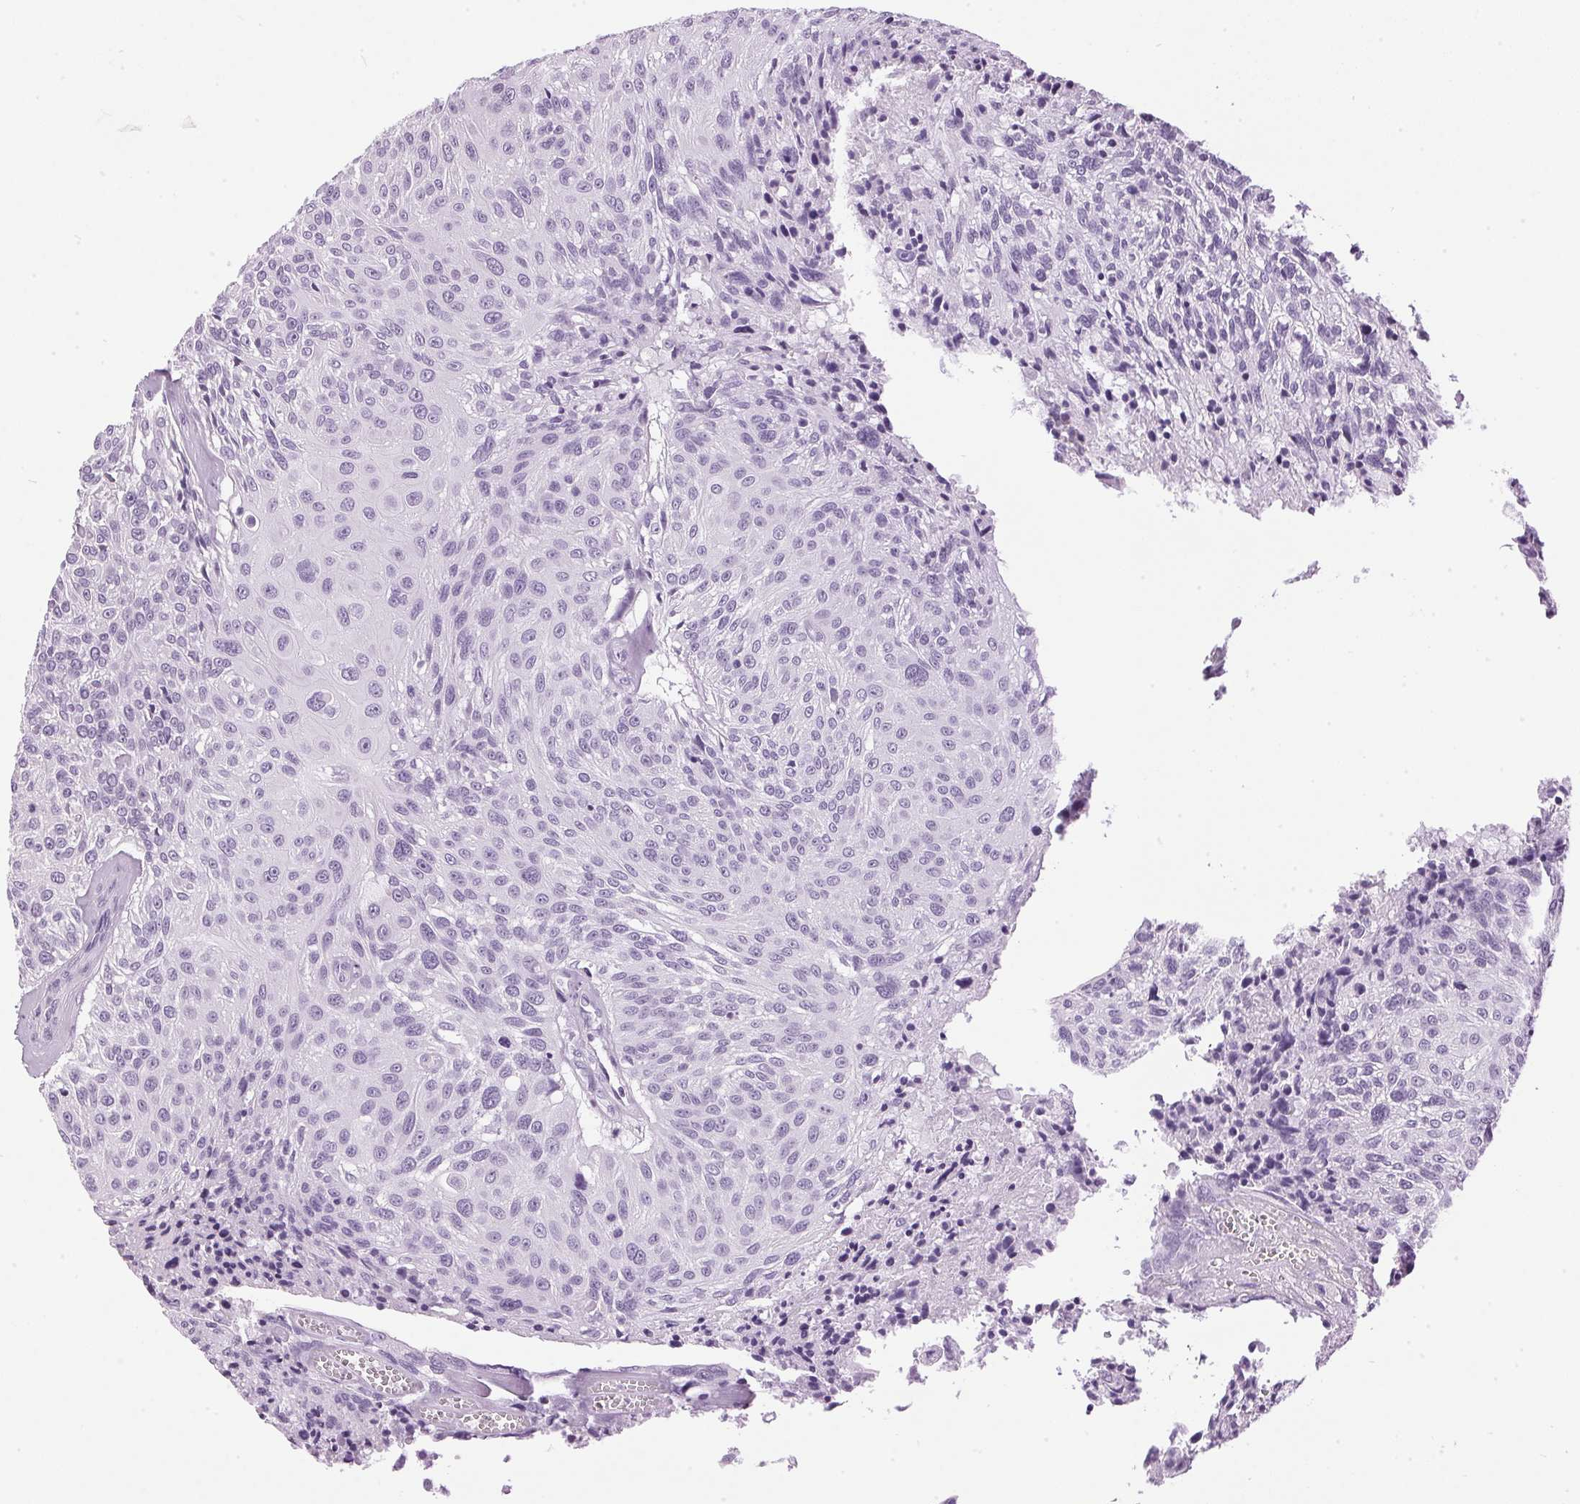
{"staining": {"intensity": "negative", "quantity": "none", "location": "none"}, "tissue": "urothelial cancer", "cell_type": "Tumor cells", "image_type": "cancer", "snomed": [{"axis": "morphology", "description": "Urothelial carcinoma, NOS"}, {"axis": "topography", "description": "Urinary bladder"}], "caption": "Urothelial cancer was stained to show a protein in brown. There is no significant staining in tumor cells. Brightfield microscopy of immunohistochemistry (IHC) stained with DAB (brown) and hematoxylin (blue), captured at high magnification.", "gene": "SP7", "patient": {"sex": "male", "age": 55}}